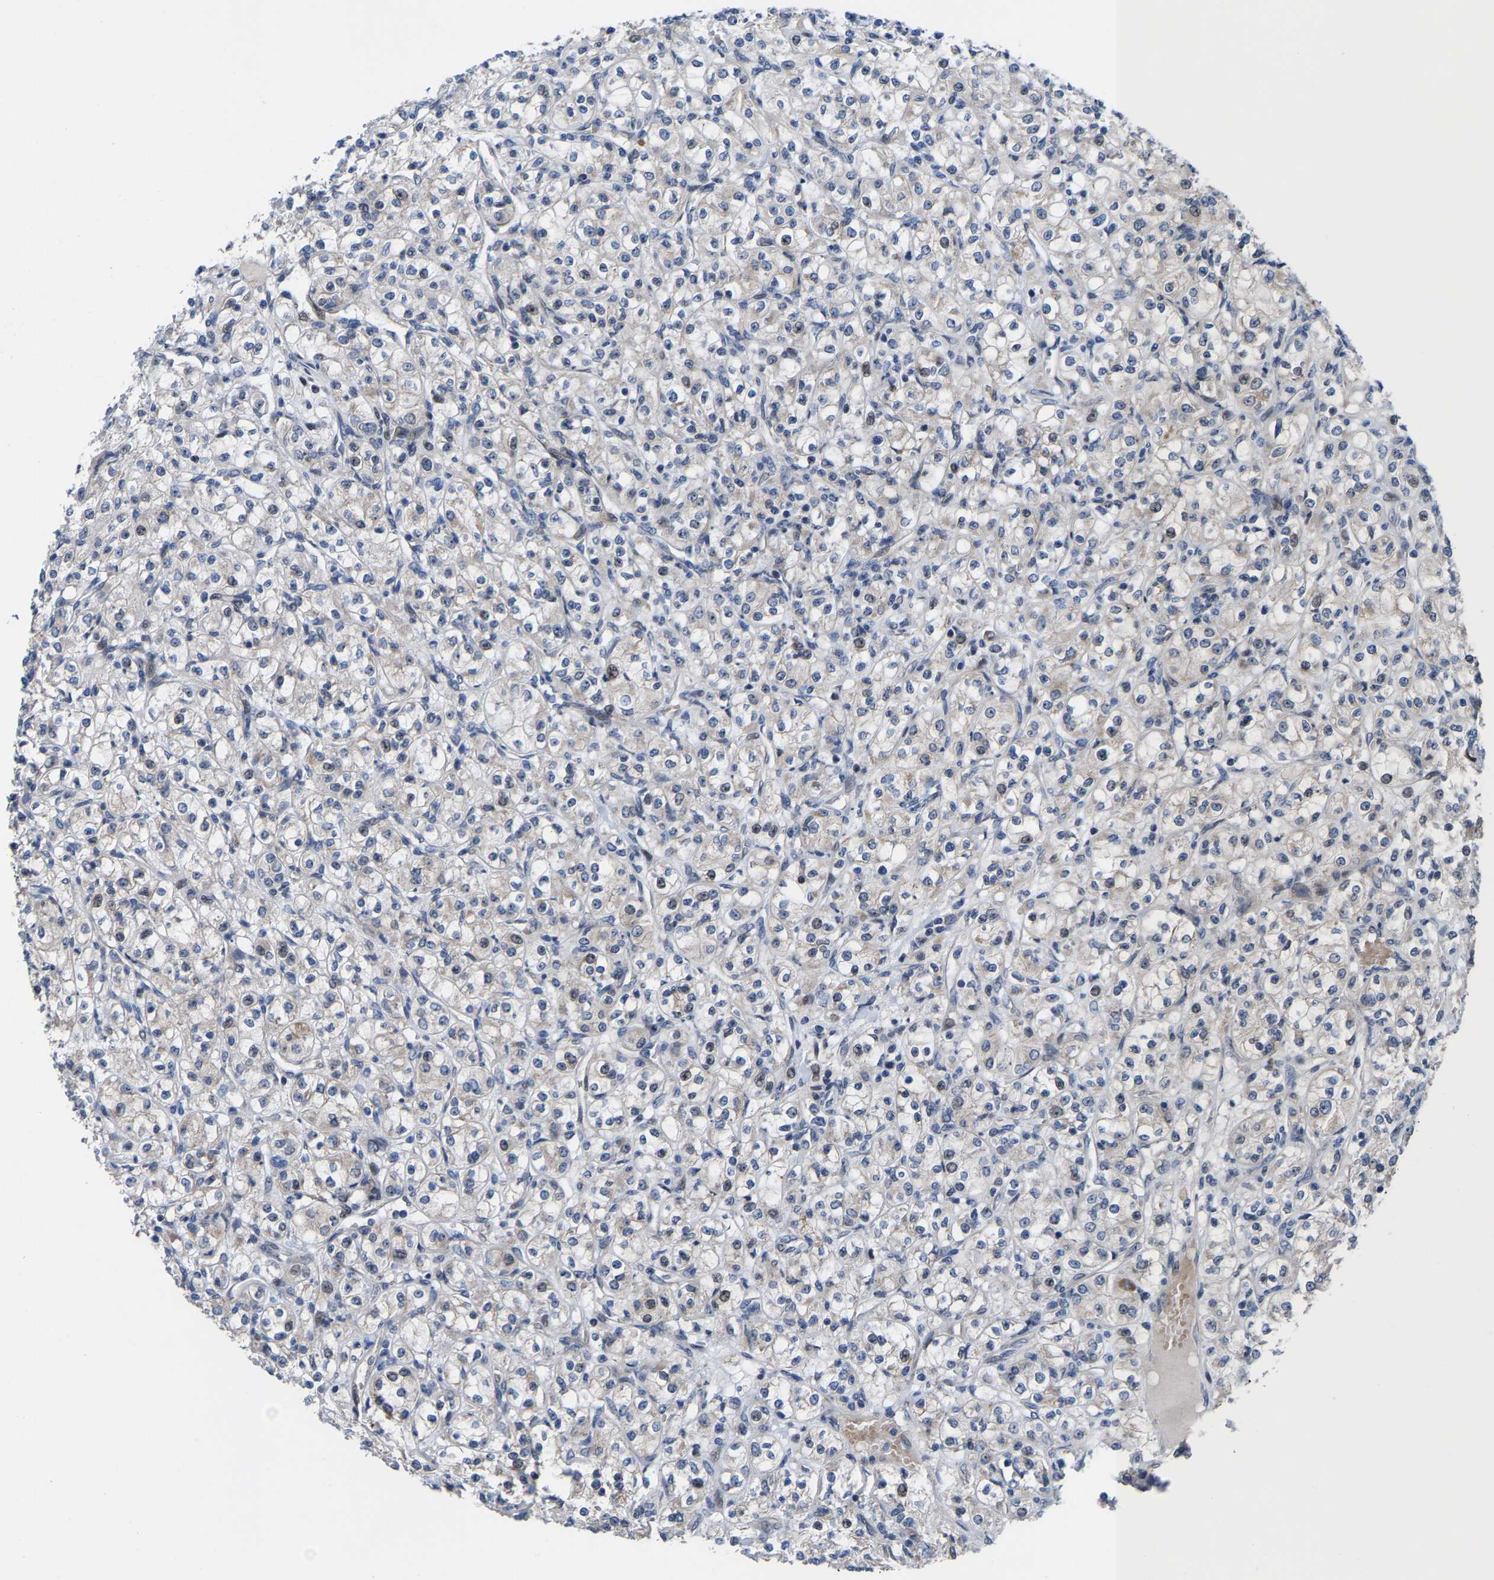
{"staining": {"intensity": "negative", "quantity": "none", "location": "none"}, "tissue": "renal cancer", "cell_type": "Tumor cells", "image_type": "cancer", "snomed": [{"axis": "morphology", "description": "Adenocarcinoma, NOS"}, {"axis": "topography", "description": "Kidney"}], "caption": "The IHC photomicrograph has no significant staining in tumor cells of renal adenocarcinoma tissue.", "gene": "HAUS6", "patient": {"sex": "male", "age": 77}}